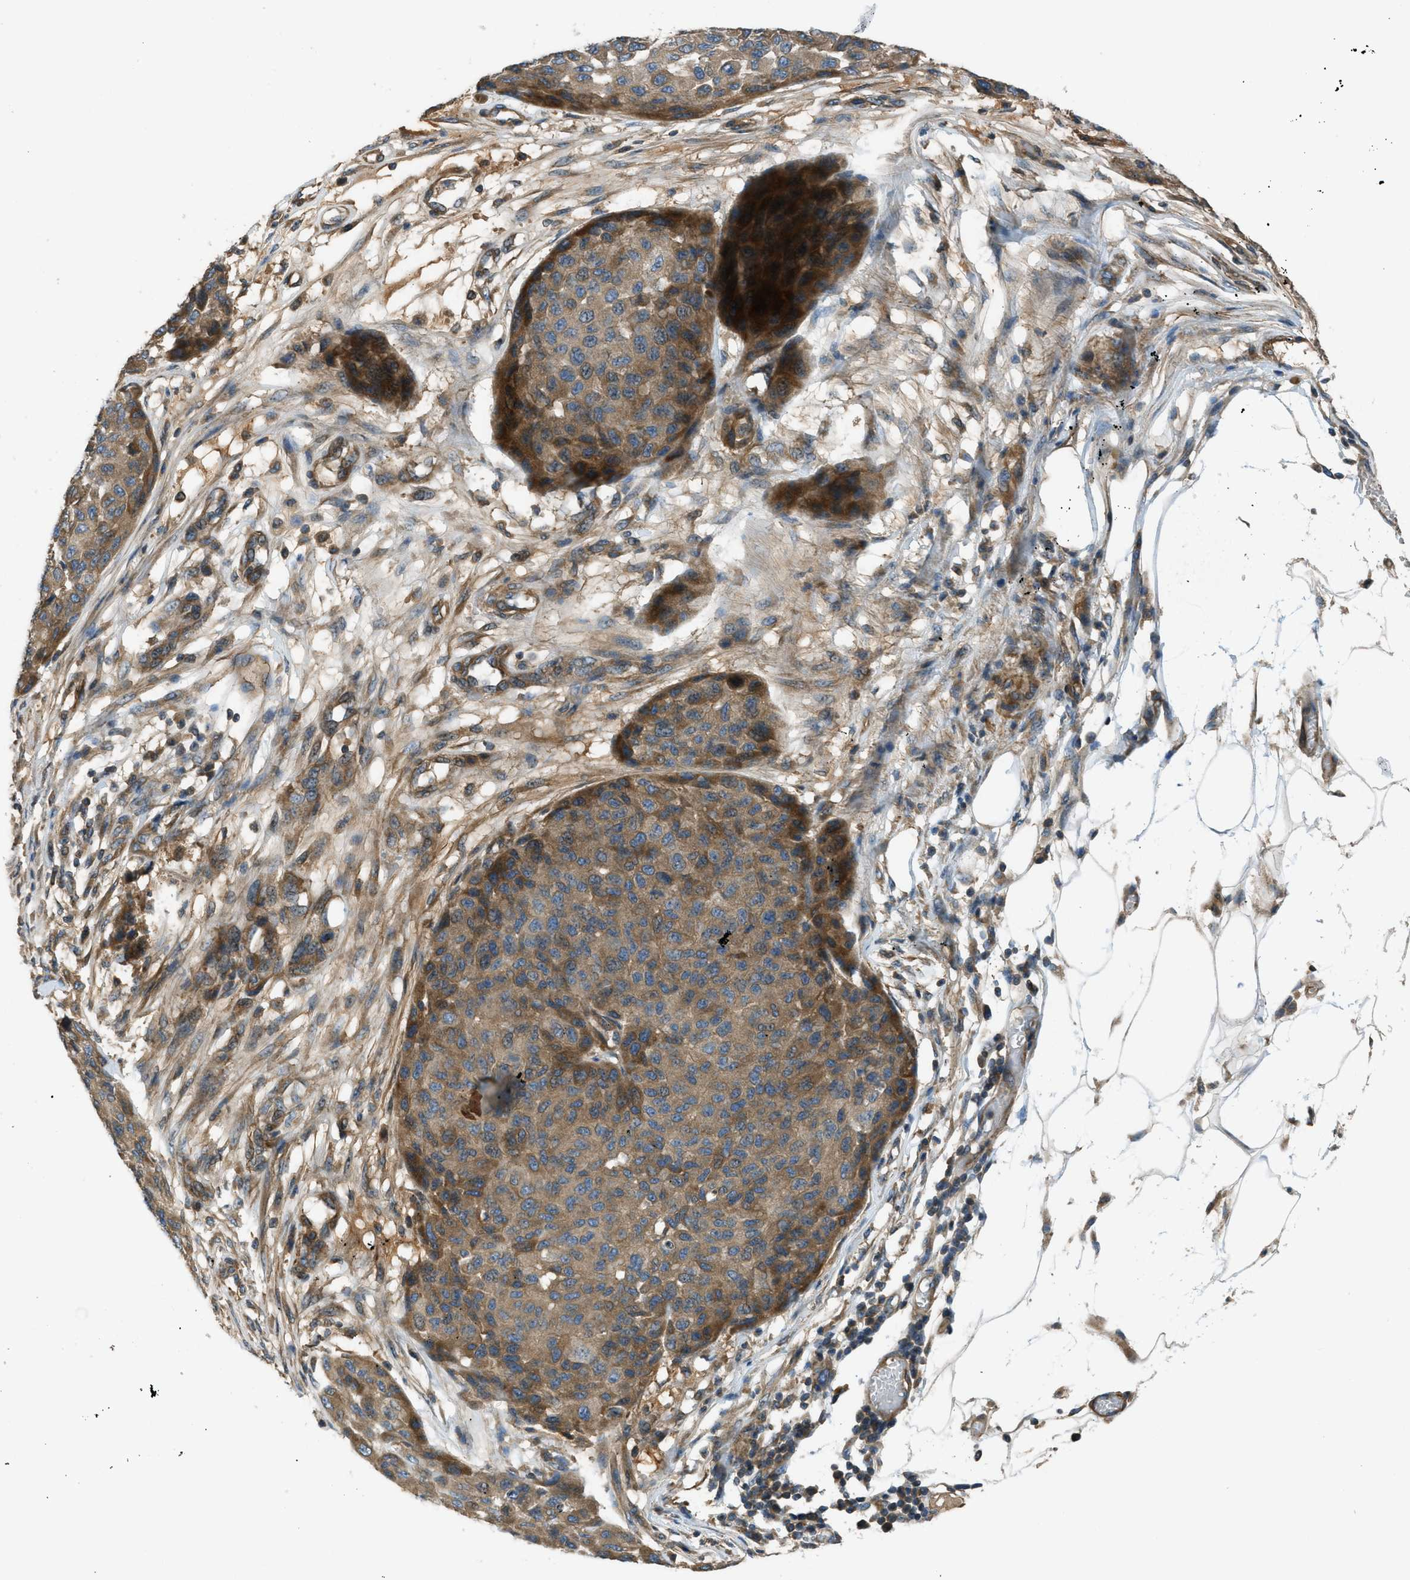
{"staining": {"intensity": "moderate", "quantity": ">75%", "location": "cytoplasmic/membranous"}, "tissue": "melanoma", "cell_type": "Tumor cells", "image_type": "cancer", "snomed": [{"axis": "morphology", "description": "Normal tissue, NOS"}, {"axis": "morphology", "description": "Malignant melanoma, NOS"}, {"axis": "topography", "description": "Skin"}], "caption": "Protein expression analysis of human melanoma reveals moderate cytoplasmic/membranous expression in approximately >75% of tumor cells. The staining was performed using DAB (3,3'-diaminobenzidine) to visualize the protein expression in brown, while the nuclei were stained in blue with hematoxylin (Magnification: 20x).", "gene": "VEZT", "patient": {"sex": "male", "age": 62}}